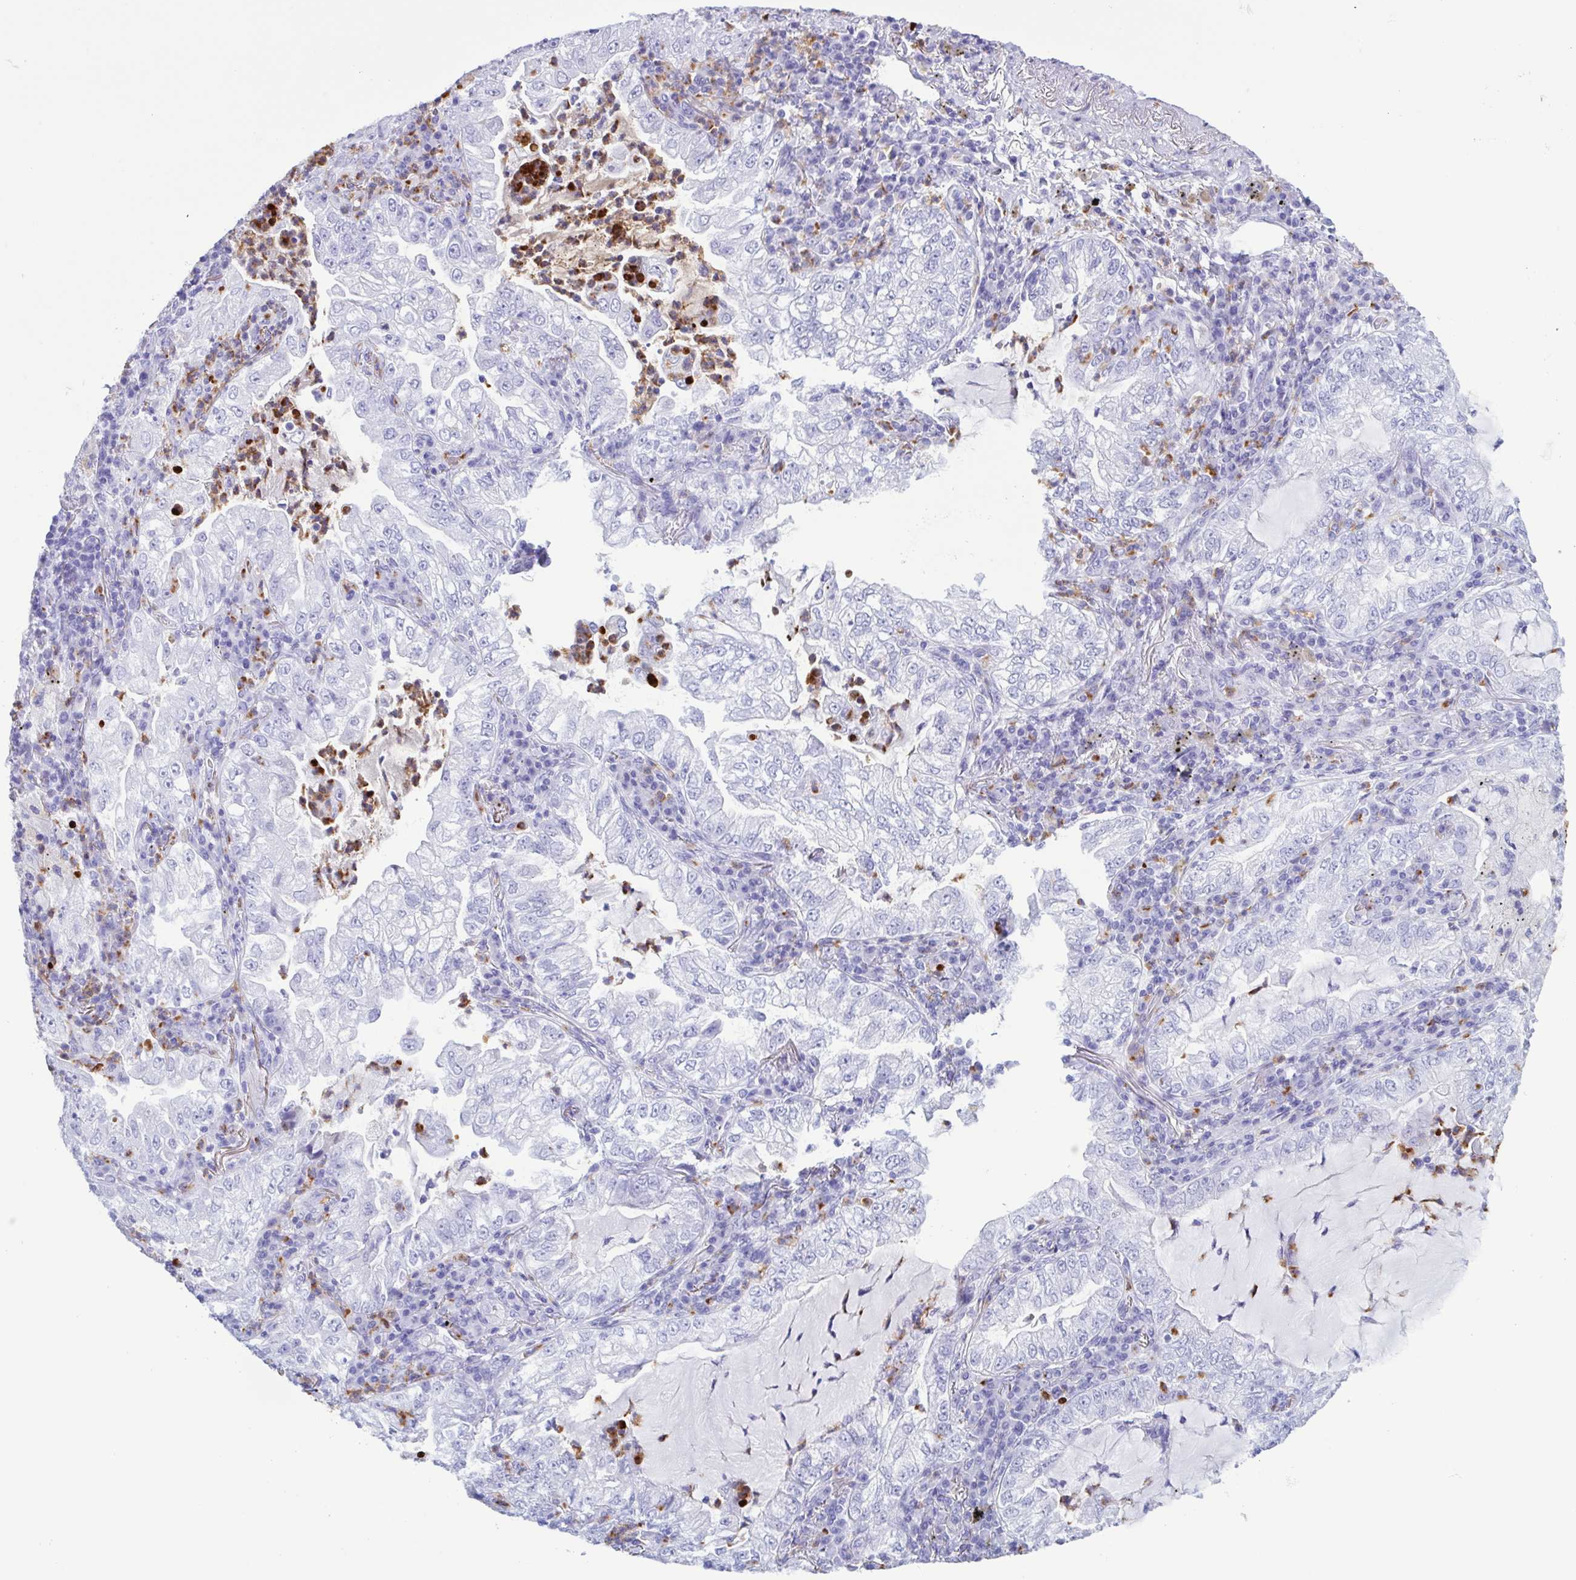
{"staining": {"intensity": "negative", "quantity": "none", "location": "none"}, "tissue": "lung cancer", "cell_type": "Tumor cells", "image_type": "cancer", "snomed": [{"axis": "morphology", "description": "Adenocarcinoma, NOS"}, {"axis": "topography", "description": "Lung"}], "caption": "Human adenocarcinoma (lung) stained for a protein using IHC displays no staining in tumor cells.", "gene": "LTF", "patient": {"sex": "female", "age": 73}}